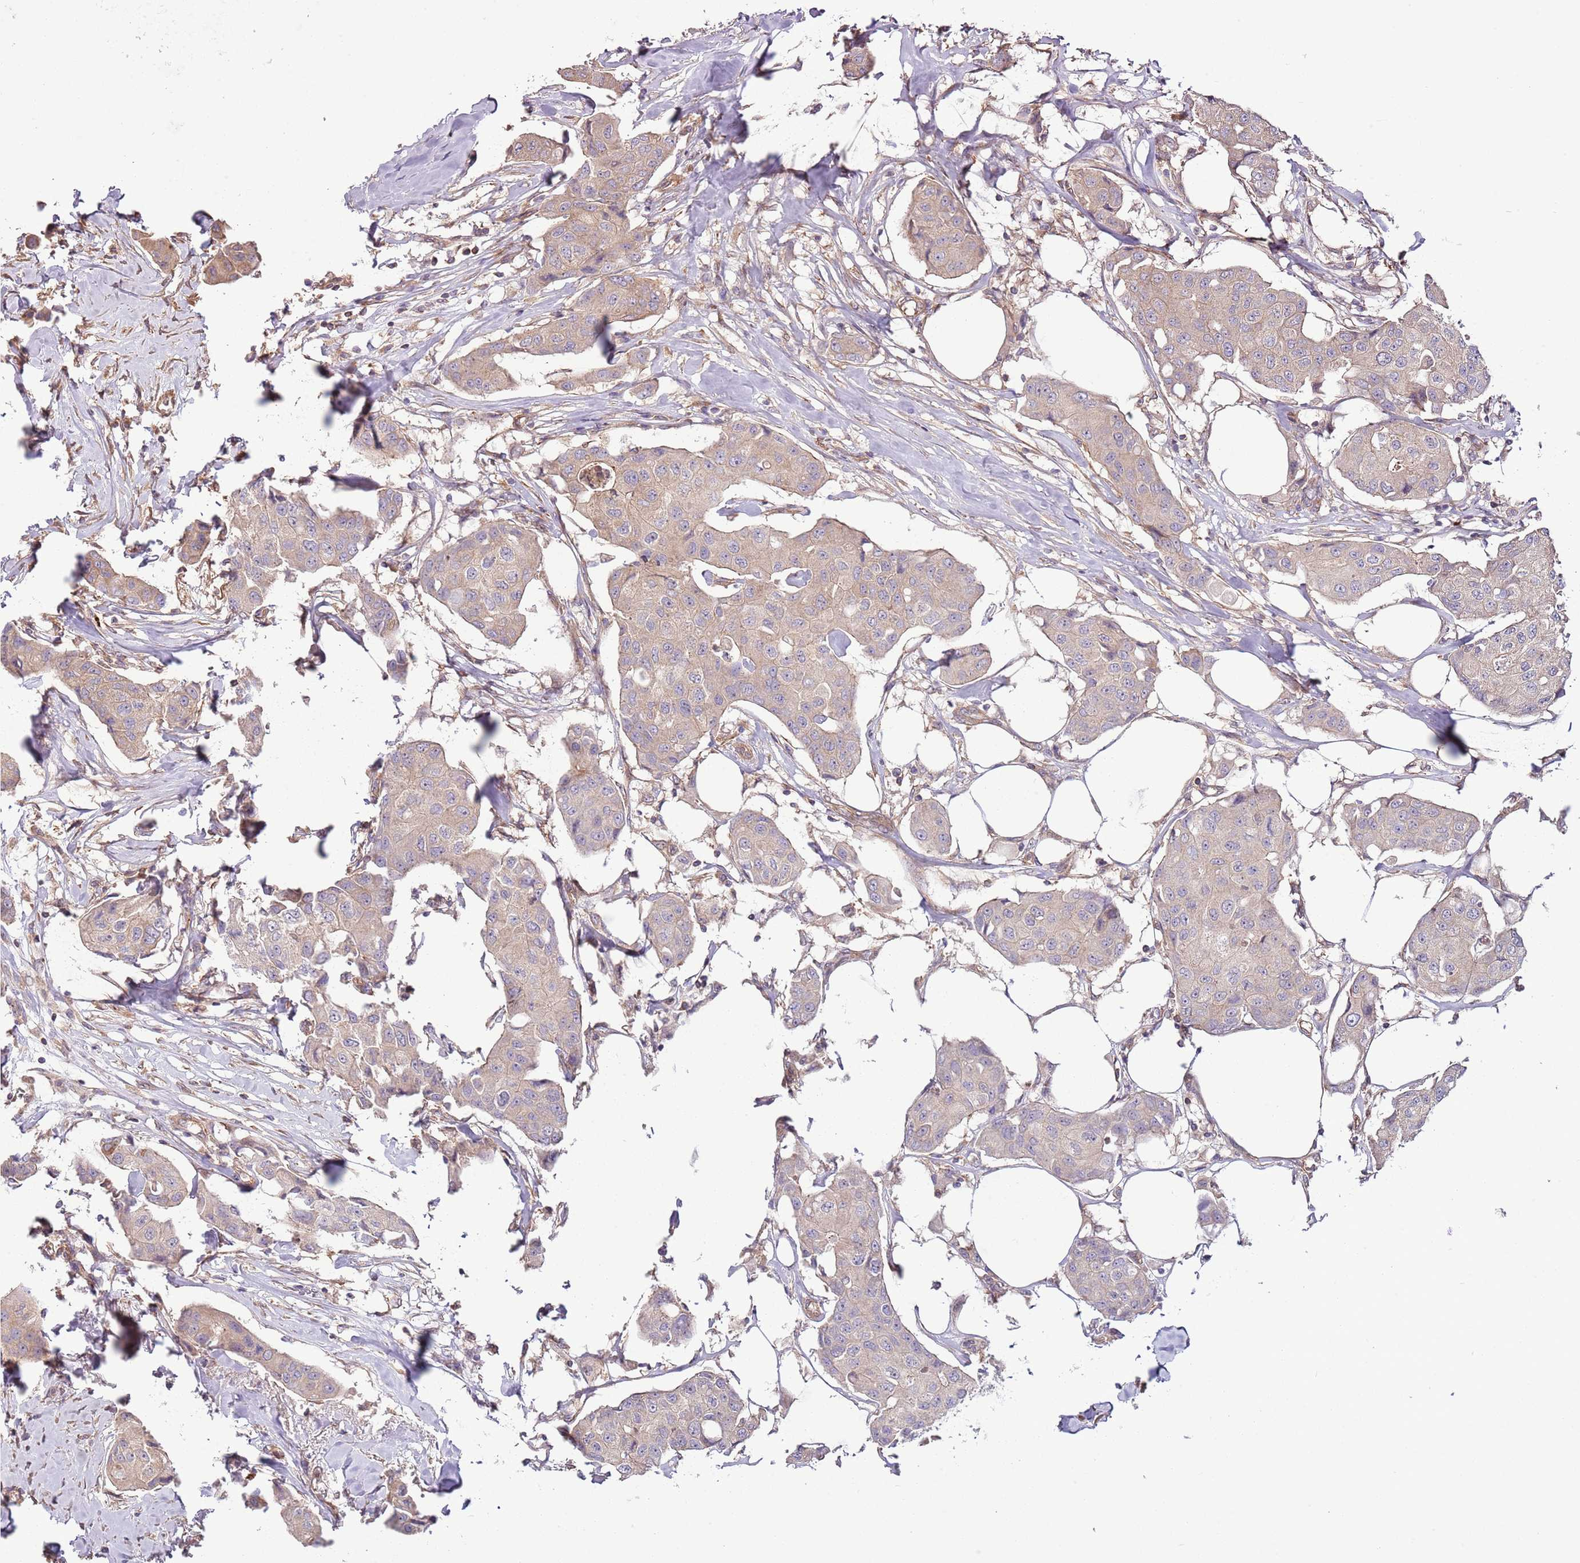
{"staining": {"intensity": "weak", "quantity": "<25%", "location": "cytoplasmic/membranous"}, "tissue": "breast cancer", "cell_type": "Tumor cells", "image_type": "cancer", "snomed": [{"axis": "morphology", "description": "Duct carcinoma"}, {"axis": "topography", "description": "Breast"}], "caption": "High magnification brightfield microscopy of breast cancer (intraductal carcinoma) stained with DAB (brown) and counterstained with hematoxylin (blue): tumor cells show no significant expression.", "gene": "LPIN2", "patient": {"sex": "female", "age": 80}}